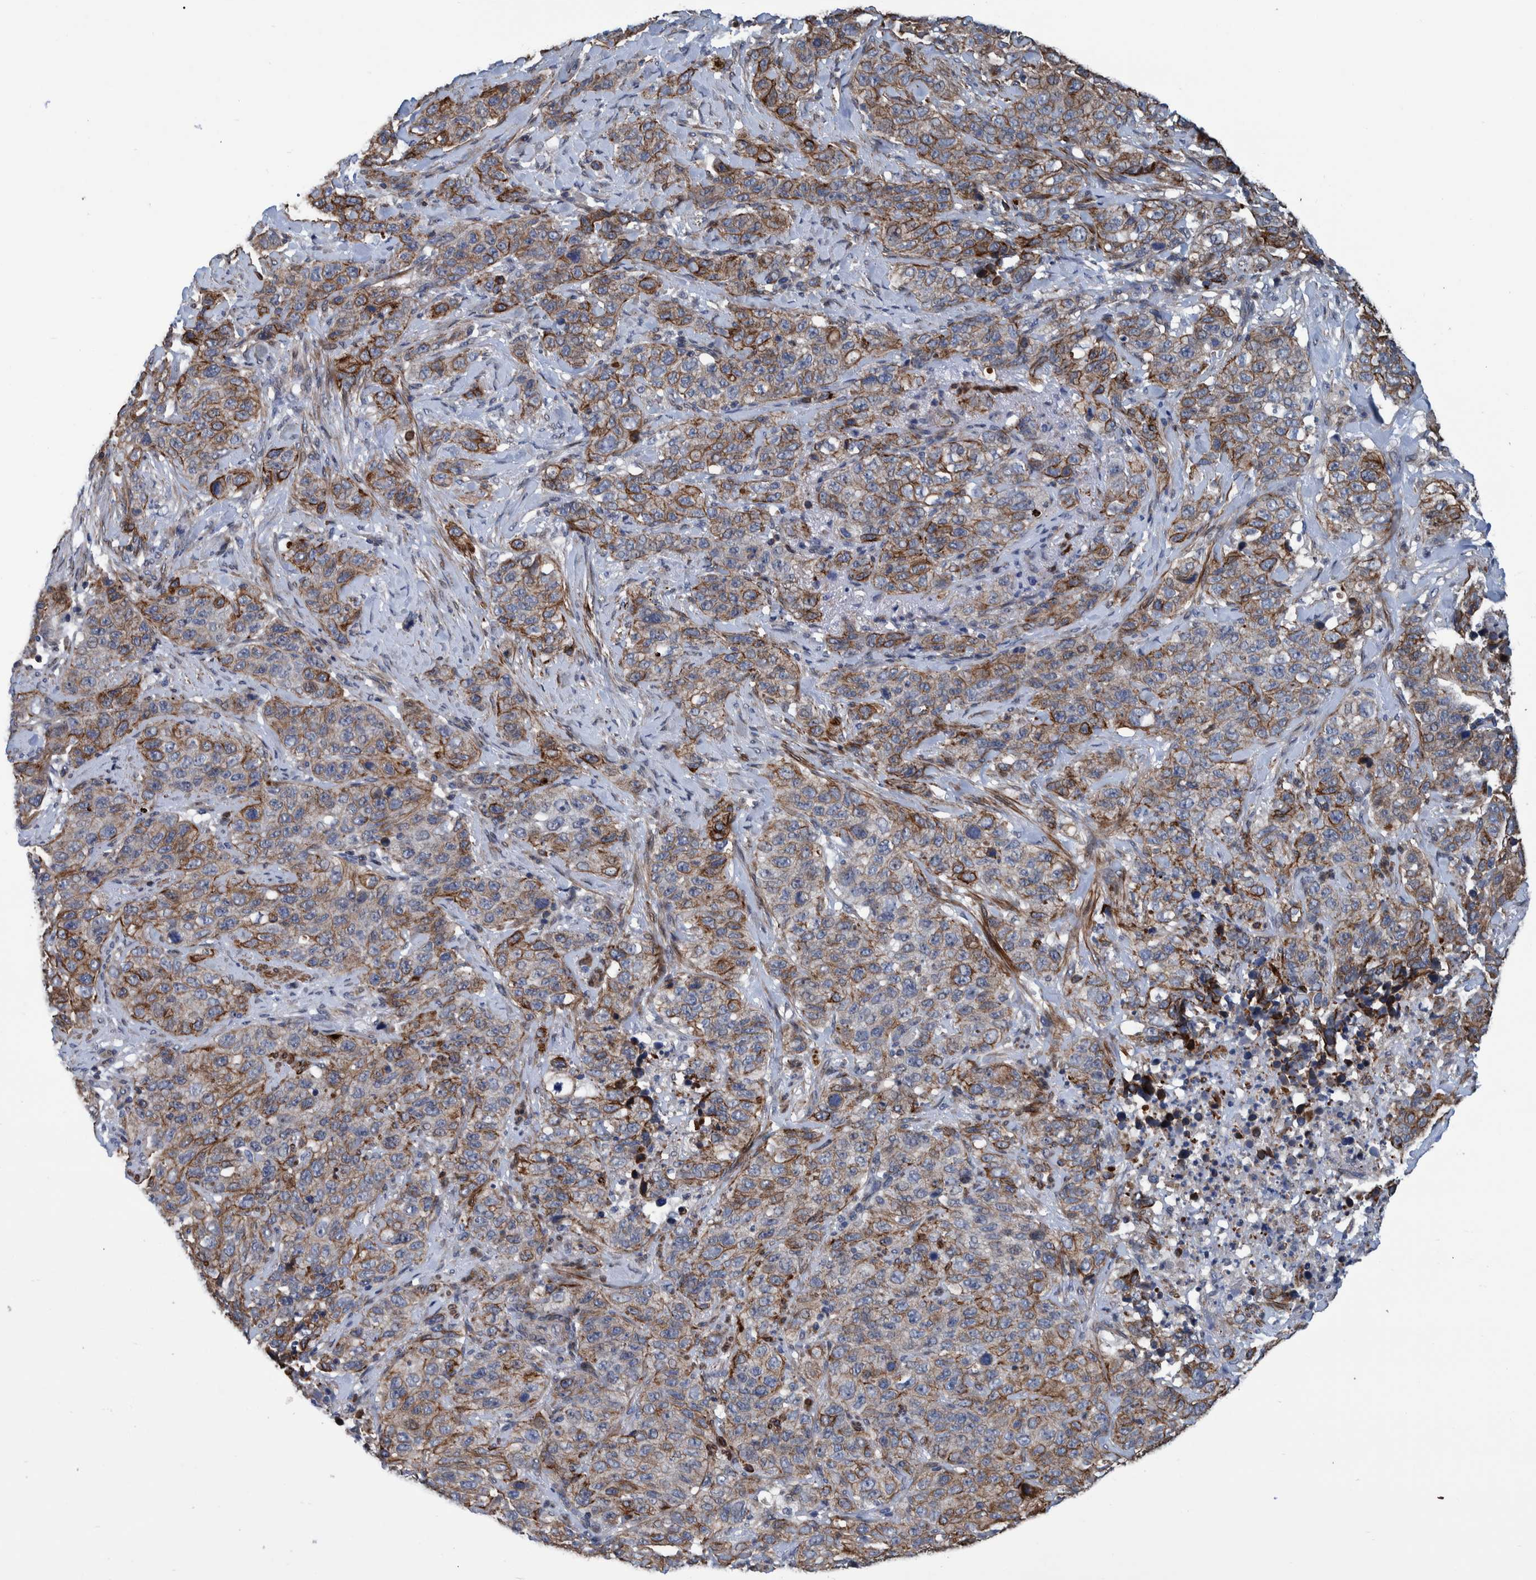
{"staining": {"intensity": "moderate", "quantity": ">75%", "location": "cytoplasmic/membranous"}, "tissue": "stomach cancer", "cell_type": "Tumor cells", "image_type": "cancer", "snomed": [{"axis": "morphology", "description": "Adenocarcinoma, NOS"}, {"axis": "topography", "description": "Stomach"}], "caption": "This image demonstrates IHC staining of stomach adenocarcinoma, with medium moderate cytoplasmic/membranous positivity in approximately >75% of tumor cells.", "gene": "MKS1", "patient": {"sex": "male", "age": 48}}